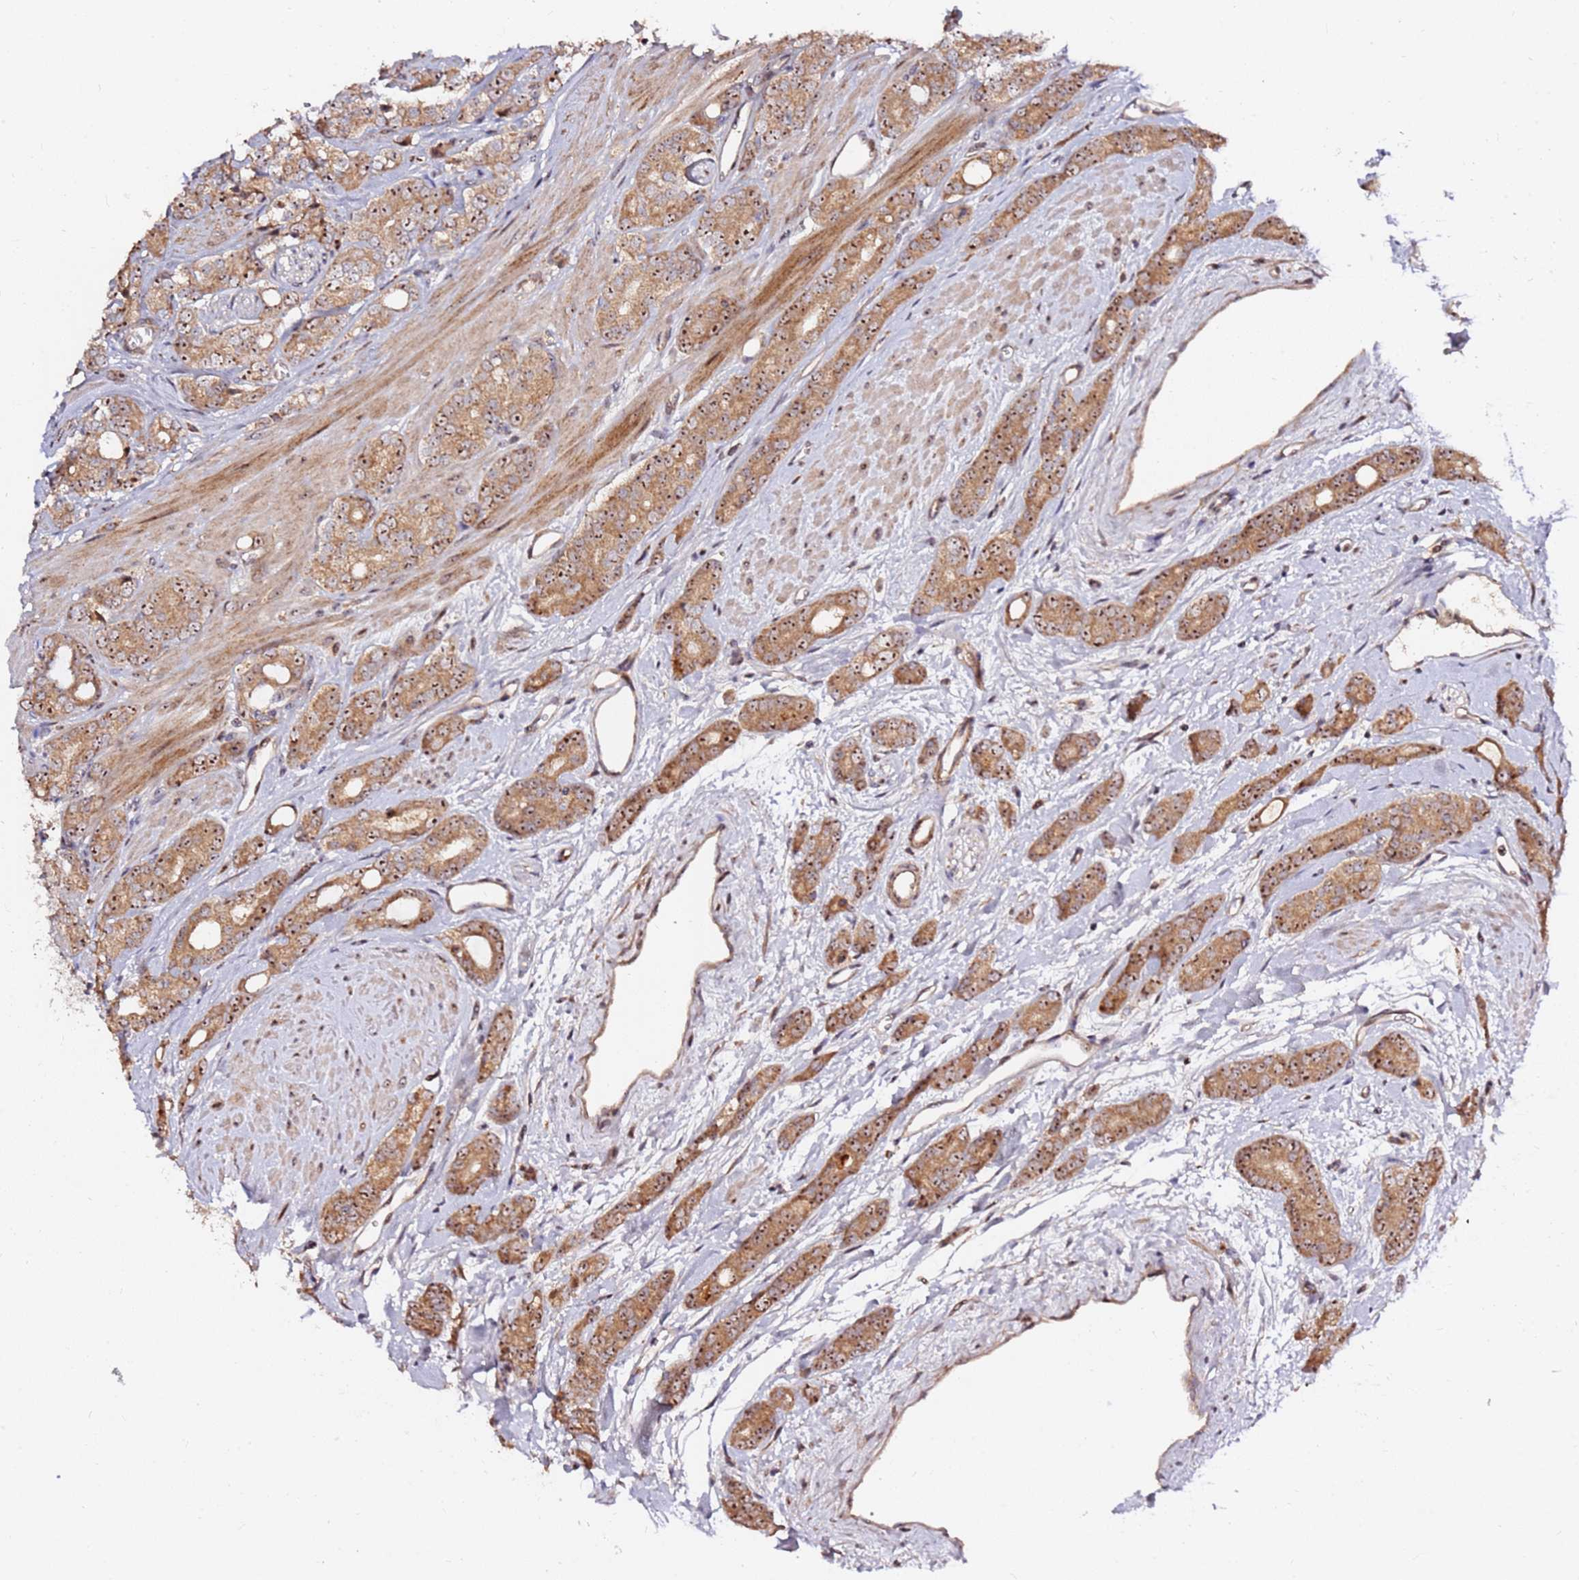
{"staining": {"intensity": "moderate", "quantity": ">75%", "location": "cytoplasmic/membranous,nuclear"}, "tissue": "prostate cancer", "cell_type": "Tumor cells", "image_type": "cancer", "snomed": [{"axis": "morphology", "description": "Adenocarcinoma, High grade"}, {"axis": "topography", "description": "Prostate"}], "caption": "The histopathology image exhibits staining of prostate cancer, revealing moderate cytoplasmic/membranous and nuclear protein expression (brown color) within tumor cells.", "gene": "KIF25", "patient": {"sex": "male", "age": 62}}